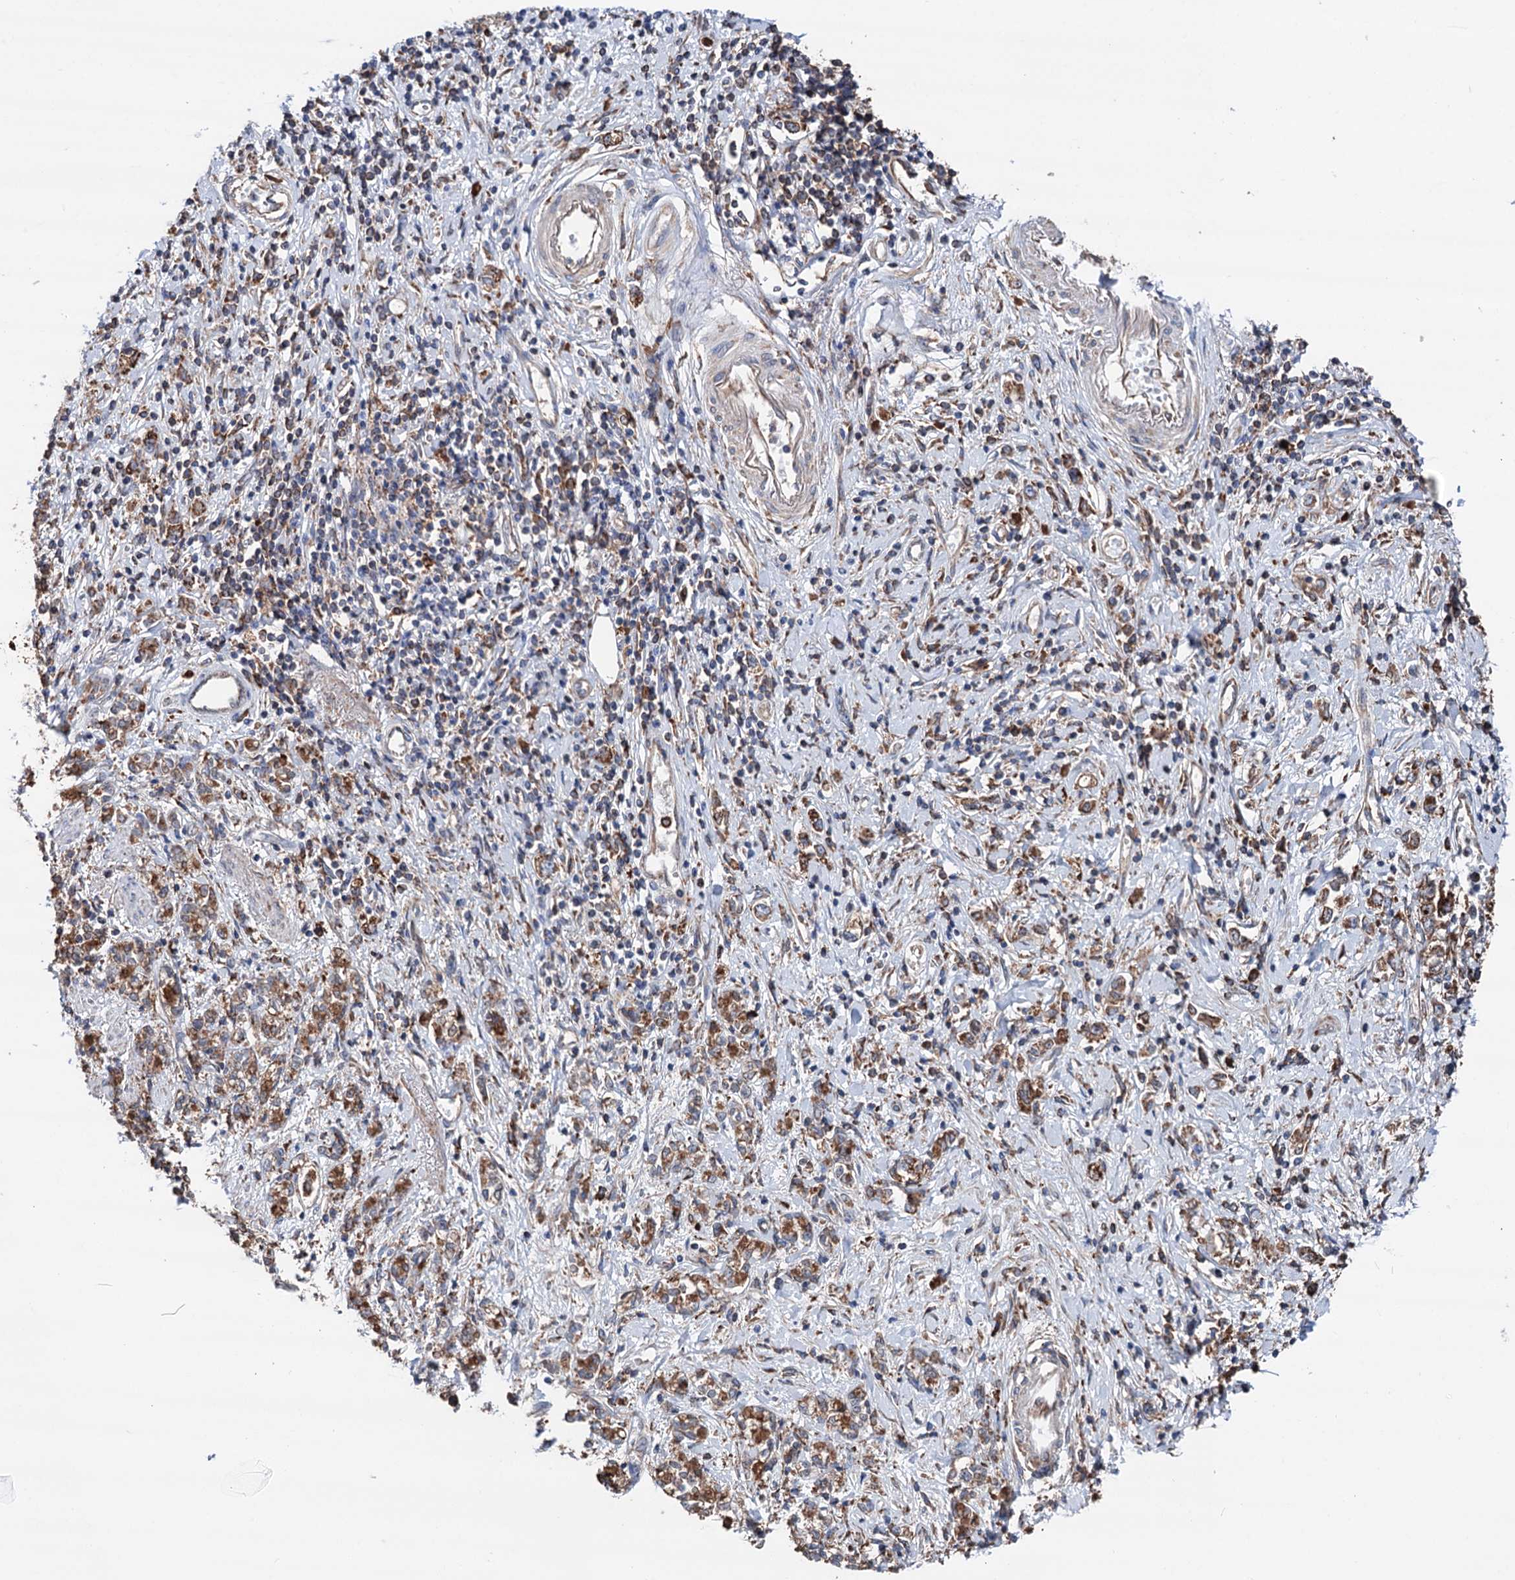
{"staining": {"intensity": "moderate", "quantity": ">75%", "location": "cytoplasmic/membranous"}, "tissue": "stomach cancer", "cell_type": "Tumor cells", "image_type": "cancer", "snomed": [{"axis": "morphology", "description": "Adenocarcinoma, NOS"}, {"axis": "topography", "description": "Stomach"}], "caption": "This image shows immunohistochemistry staining of stomach cancer, with medium moderate cytoplasmic/membranous expression in approximately >75% of tumor cells.", "gene": "ERP29", "patient": {"sex": "female", "age": 76}}